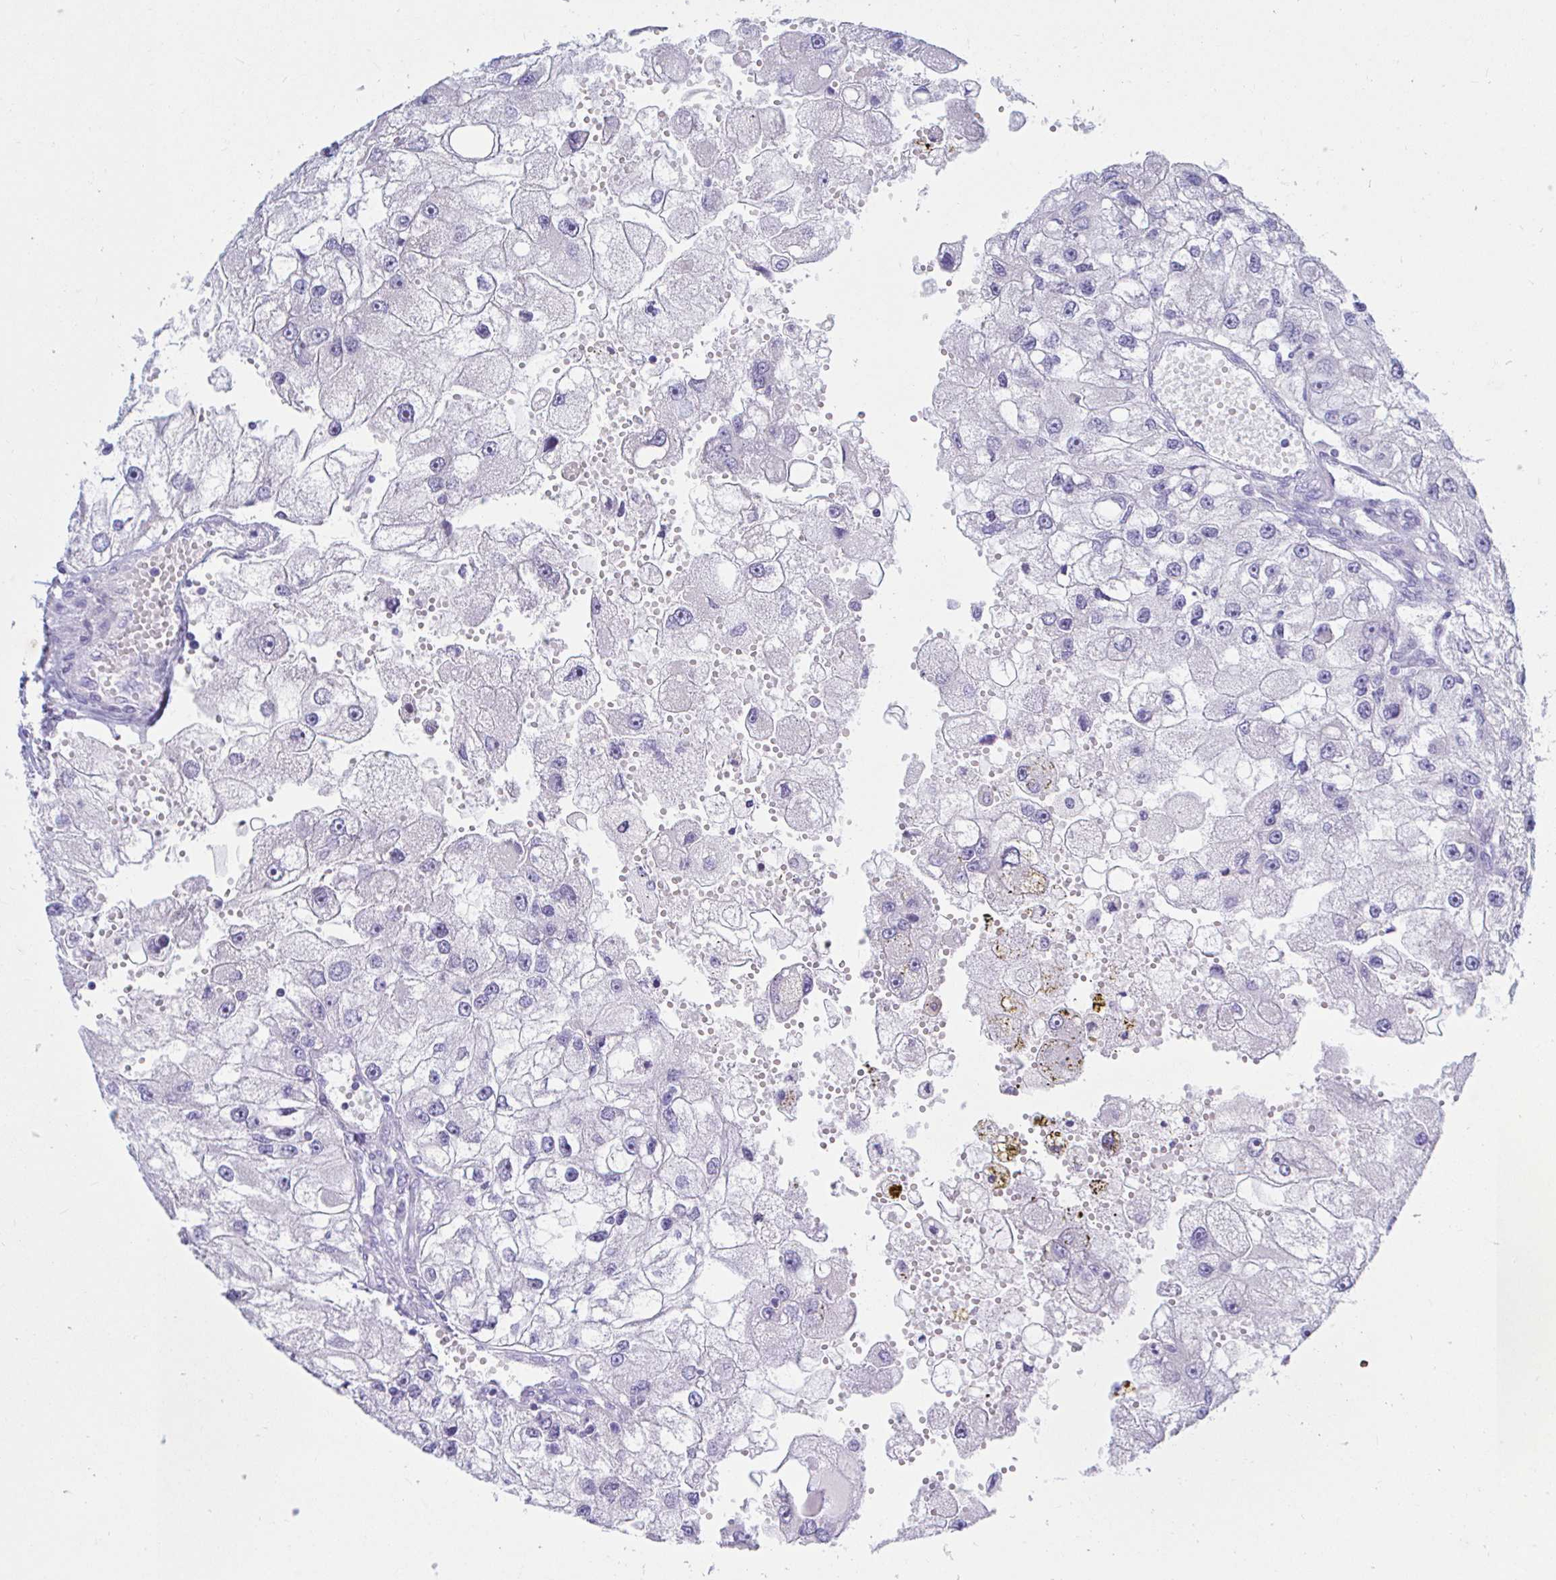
{"staining": {"intensity": "negative", "quantity": "none", "location": "none"}, "tissue": "renal cancer", "cell_type": "Tumor cells", "image_type": "cancer", "snomed": [{"axis": "morphology", "description": "Adenocarcinoma, NOS"}, {"axis": "topography", "description": "Kidney"}], "caption": "The micrograph shows no significant positivity in tumor cells of adenocarcinoma (renal).", "gene": "NBPF3", "patient": {"sex": "male", "age": 63}}